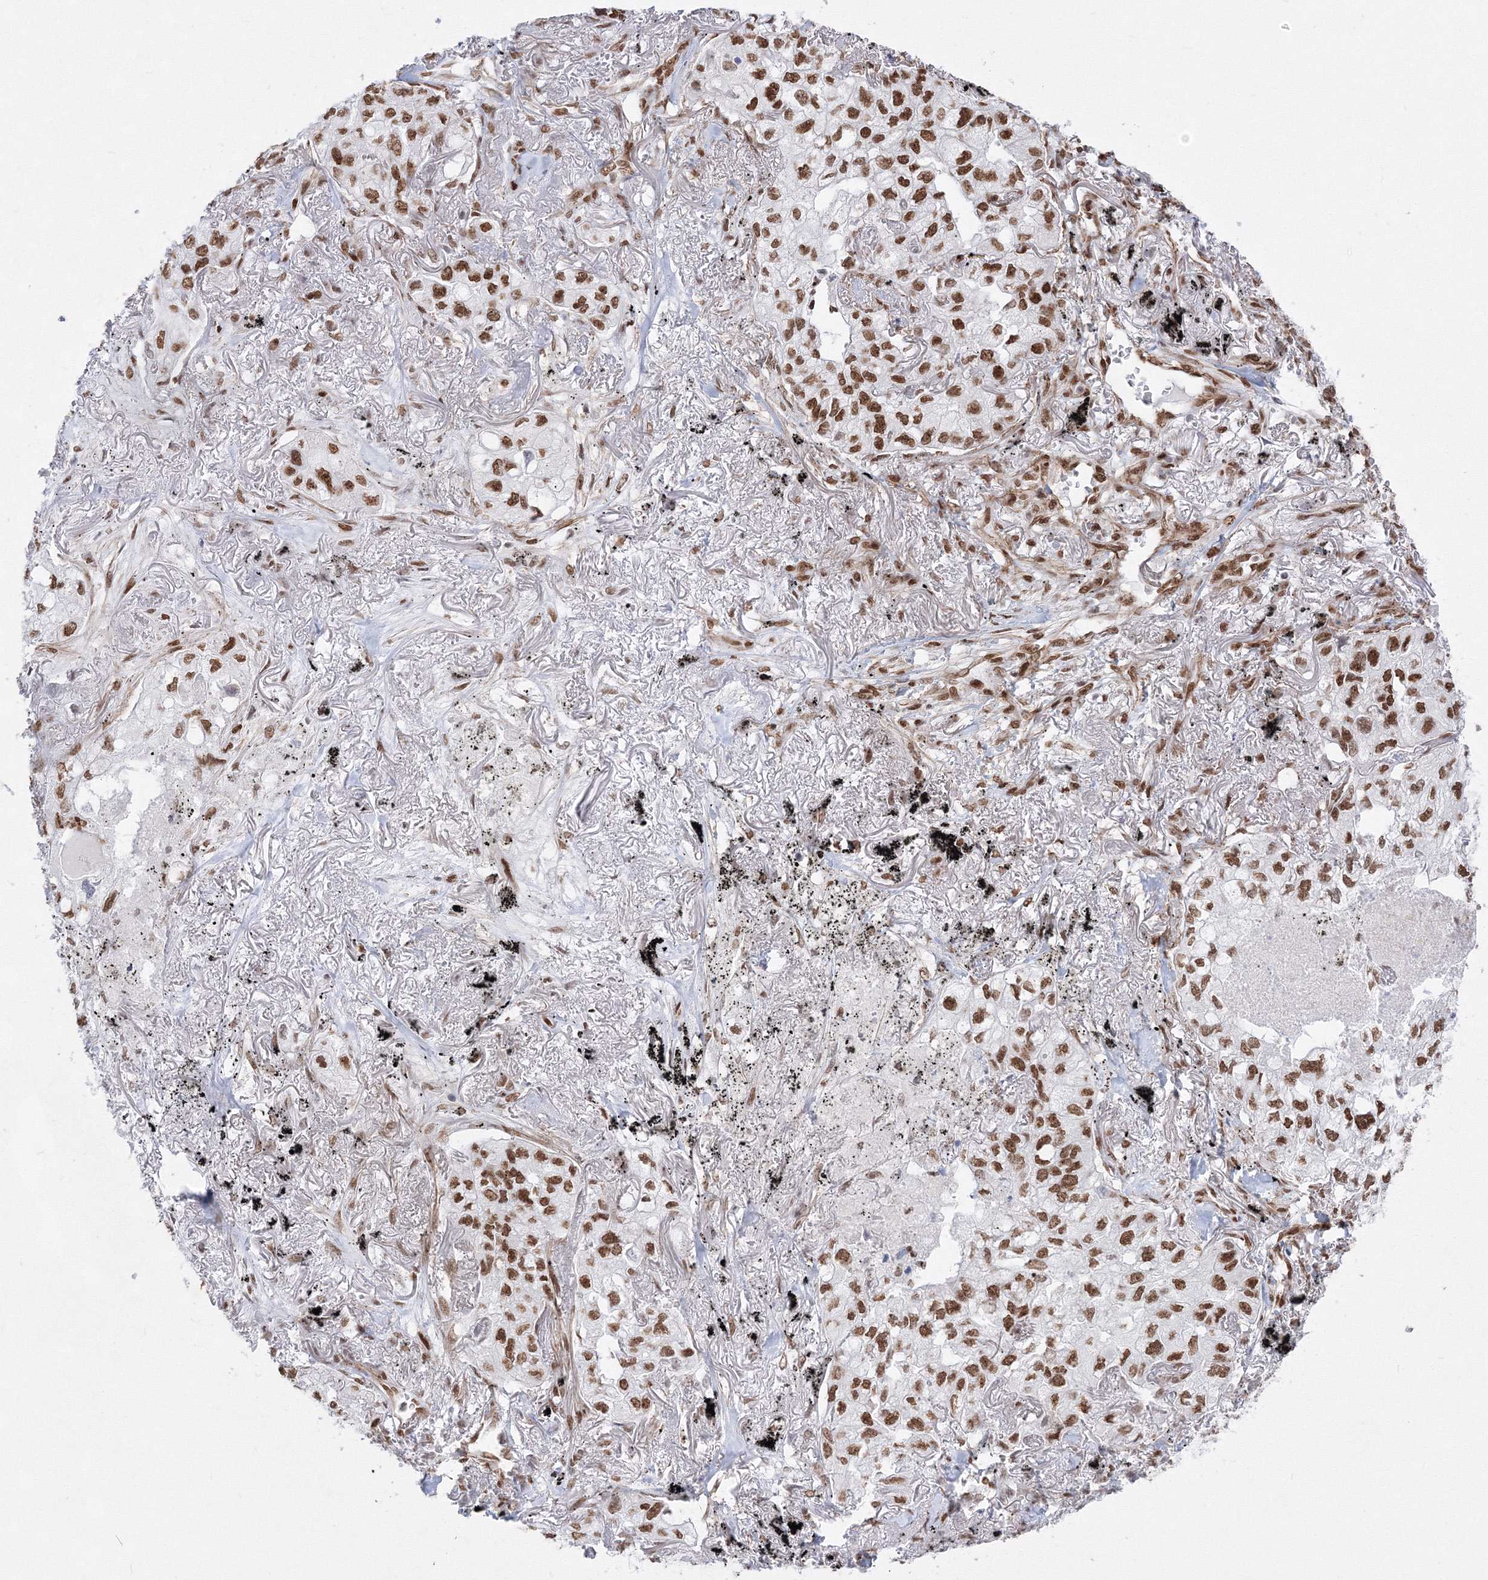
{"staining": {"intensity": "moderate", "quantity": ">75%", "location": "nuclear"}, "tissue": "lung cancer", "cell_type": "Tumor cells", "image_type": "cancer", "snomed": [{"axis": "morphology", "description": "Adenocarcinoma, NOS"}, {"axis": "topography", "description": "Lung"}], "caption": "Human lung cancer stained with a brown dye displays moderate nuclear positive positivity in approximately >75% of tumor cells.", "gene": "ZNF638", "patient": {"sex": "male", "age": 65}}